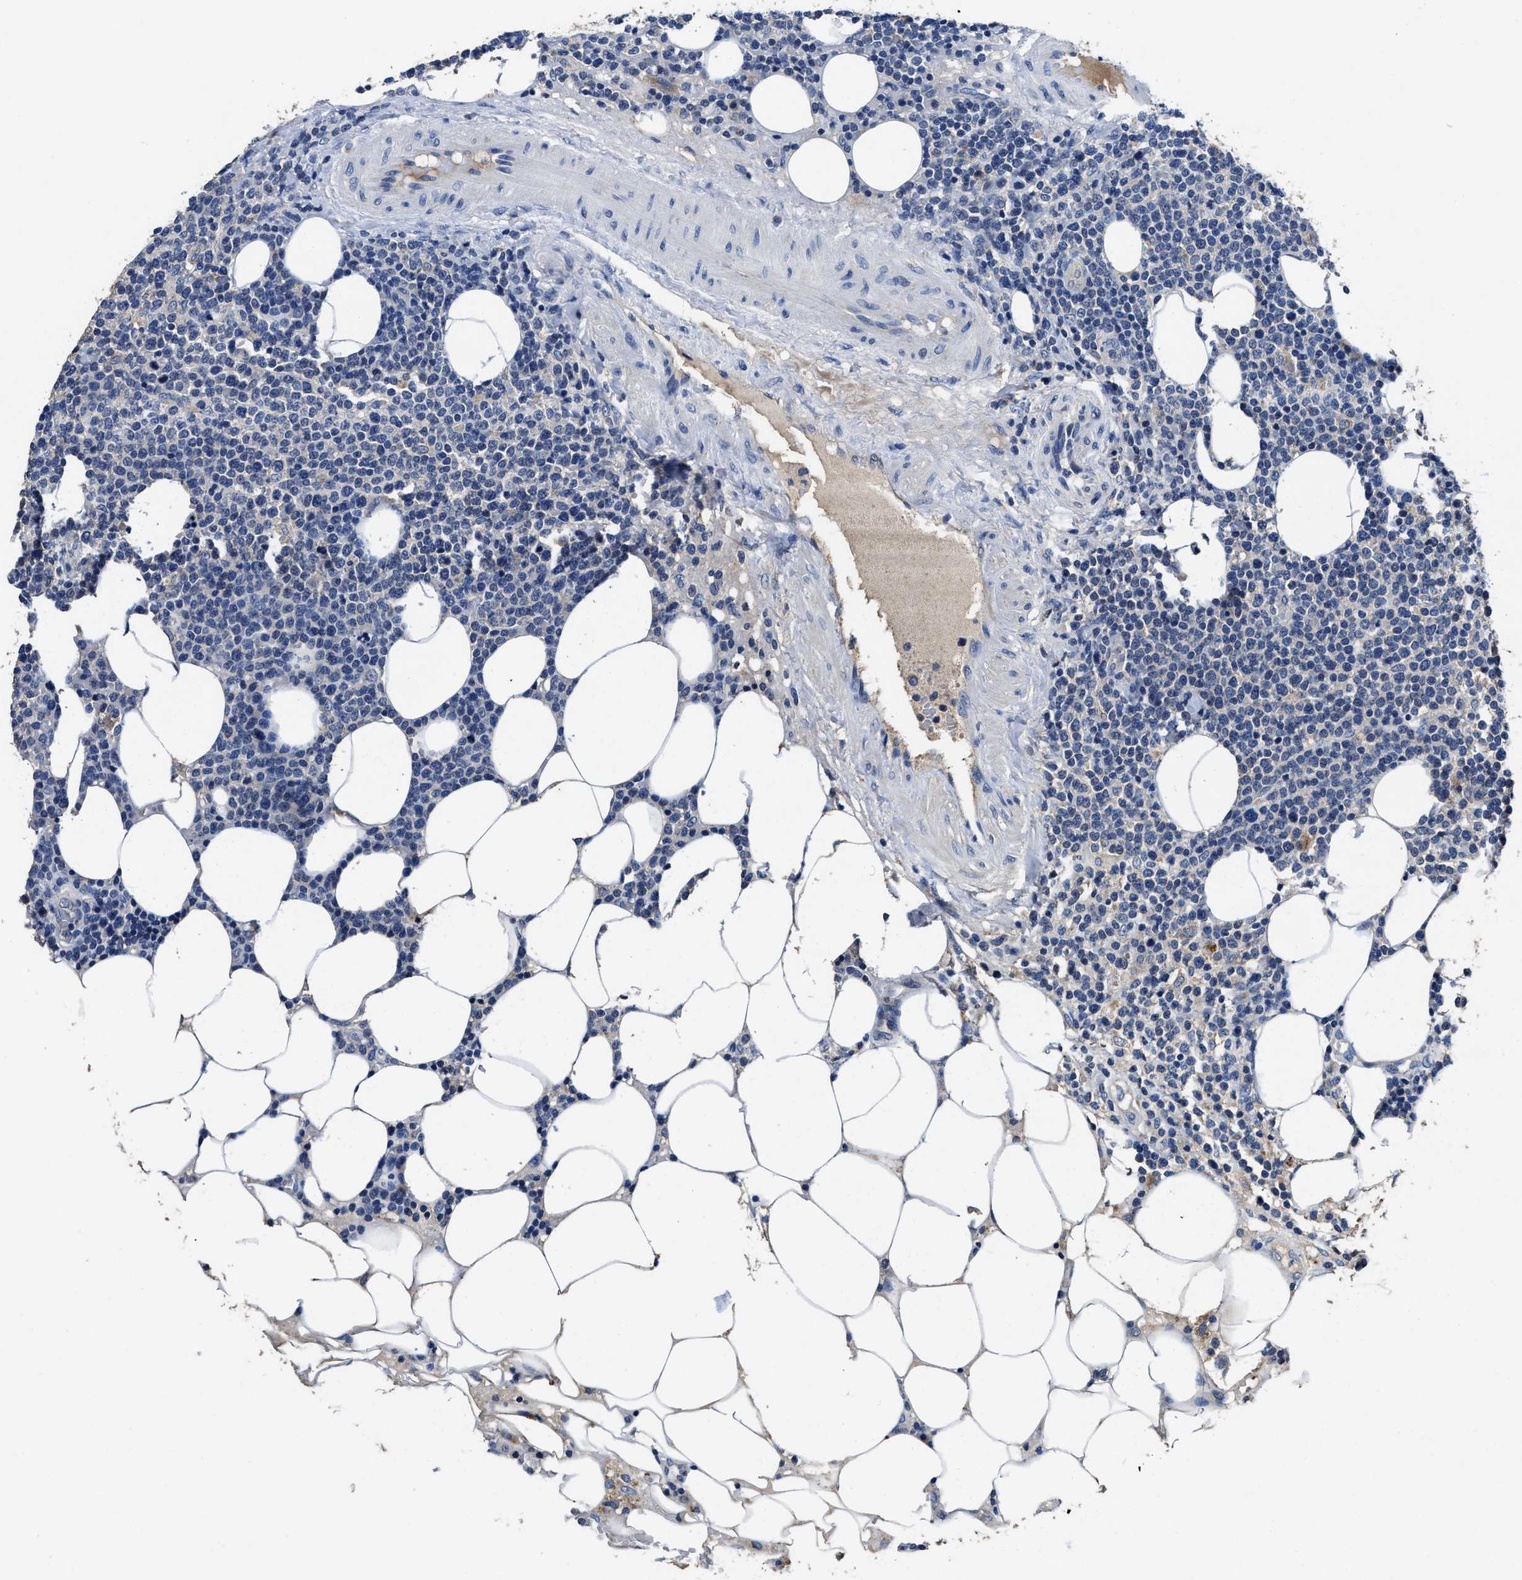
{"staining": {"intensity": "negative", "quantity": "none", "location": "none"}, "tissue": "lymphoma", "cell_type": "Tumor cells", "image_type": "cancer", "snomed": [{"axis": "morphology", "description": "Malignant lymphoma, non-Hodgkin's type, High grade"}, {"axis": "topography", "description": "Lymph node"}], "caption": "Protein analysis of lymphoma displays no significant expression in tumor cells.", "gene": "UBR4", "patient": {"sex": "male", "age": 61}}